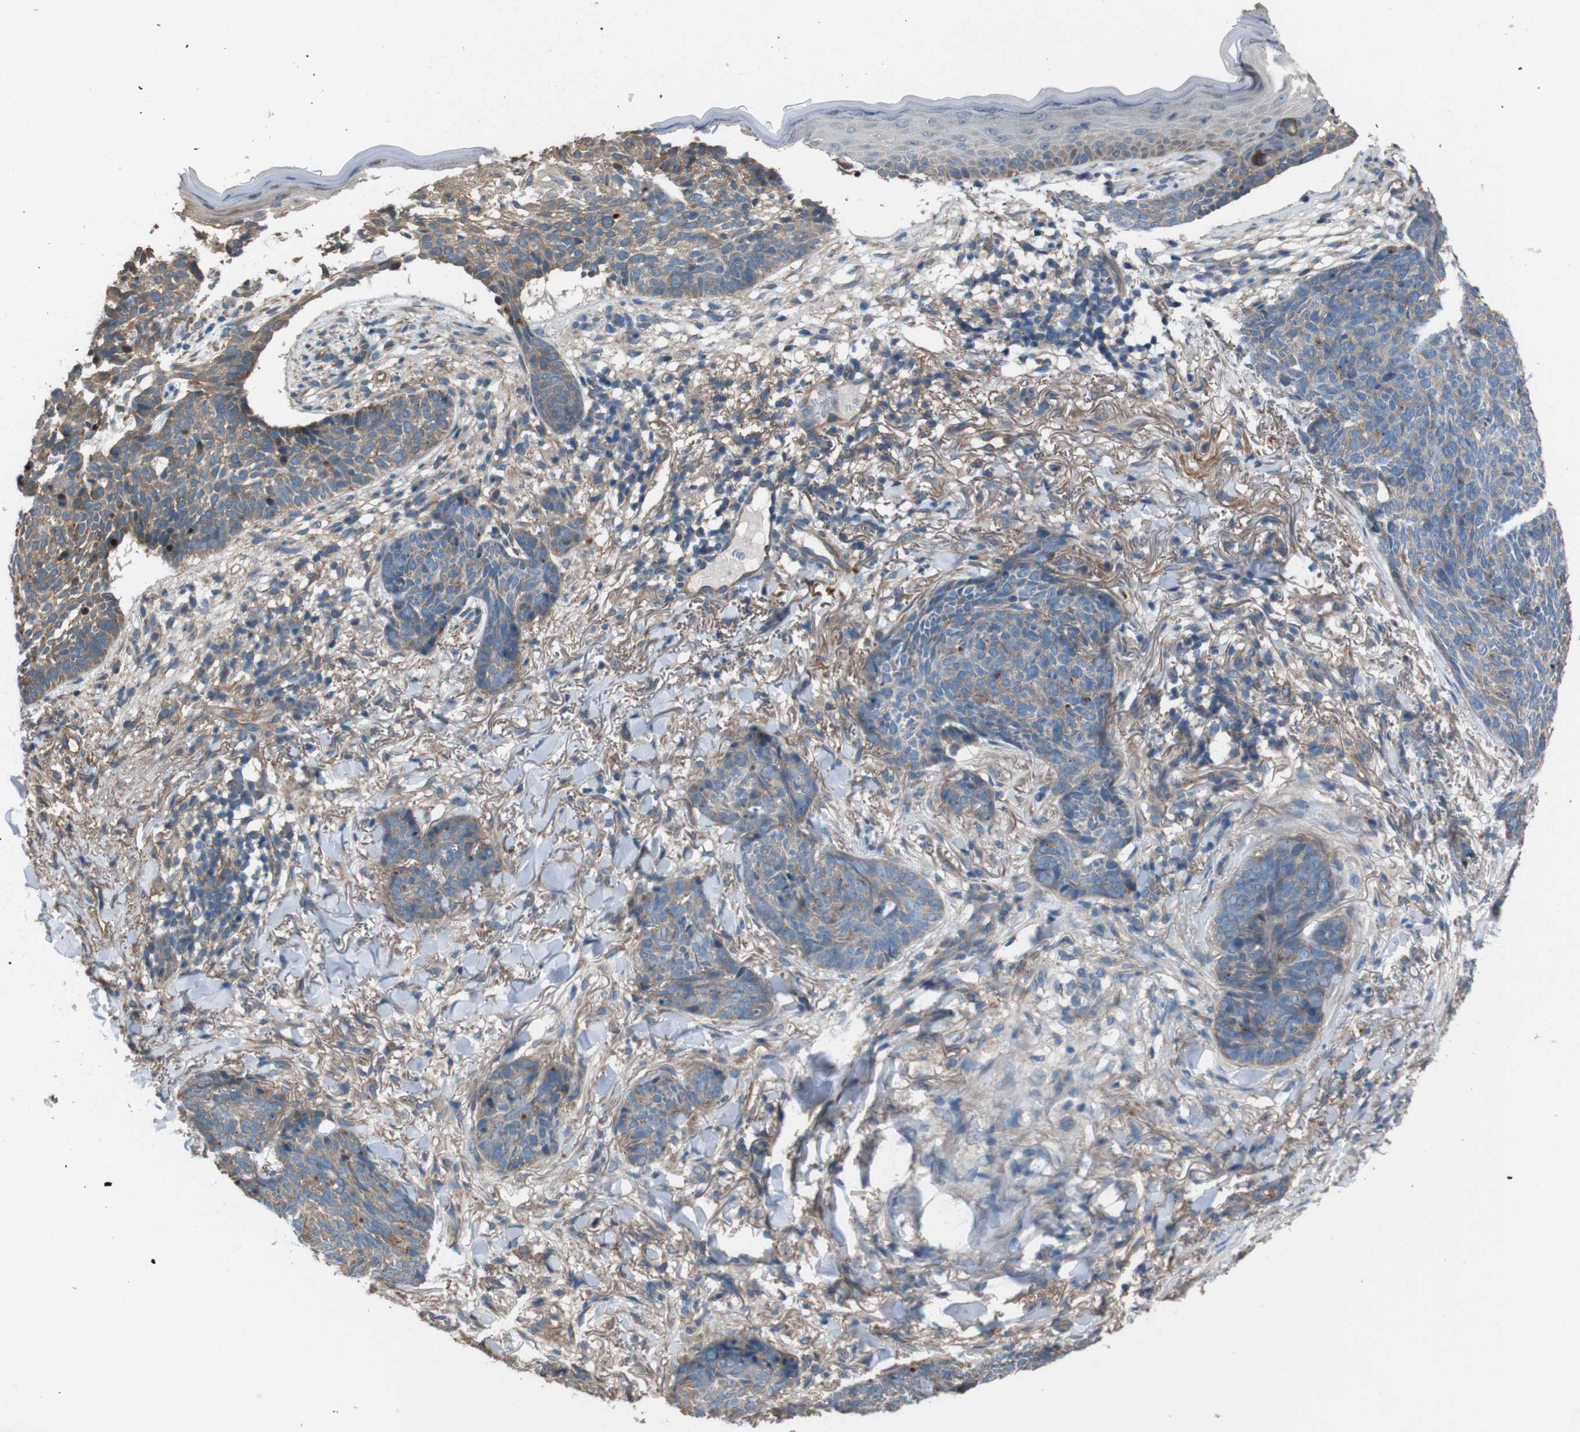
{"staining": {"intensity": "moderate", "quantity": "25%-75%", "location": "cytoplasmic/membranous"}, "tissue": "skin cancer", "cell_type": "Tumor cells", "image_type": "cancer", "snomed": [{"axis": "morphology", "description": "Basal cell carcinoma"}, {"axis": "topography", "description": "Skin"}], "caption": "Immunohistochemical staining of skin cancer reveals medium levels of moderate cytoplasmic/membranous protein positivity in about 25%-75% of tumor cells.", "gene": "NAALADL2", "patient": {"sex": "female", "age": 70}}